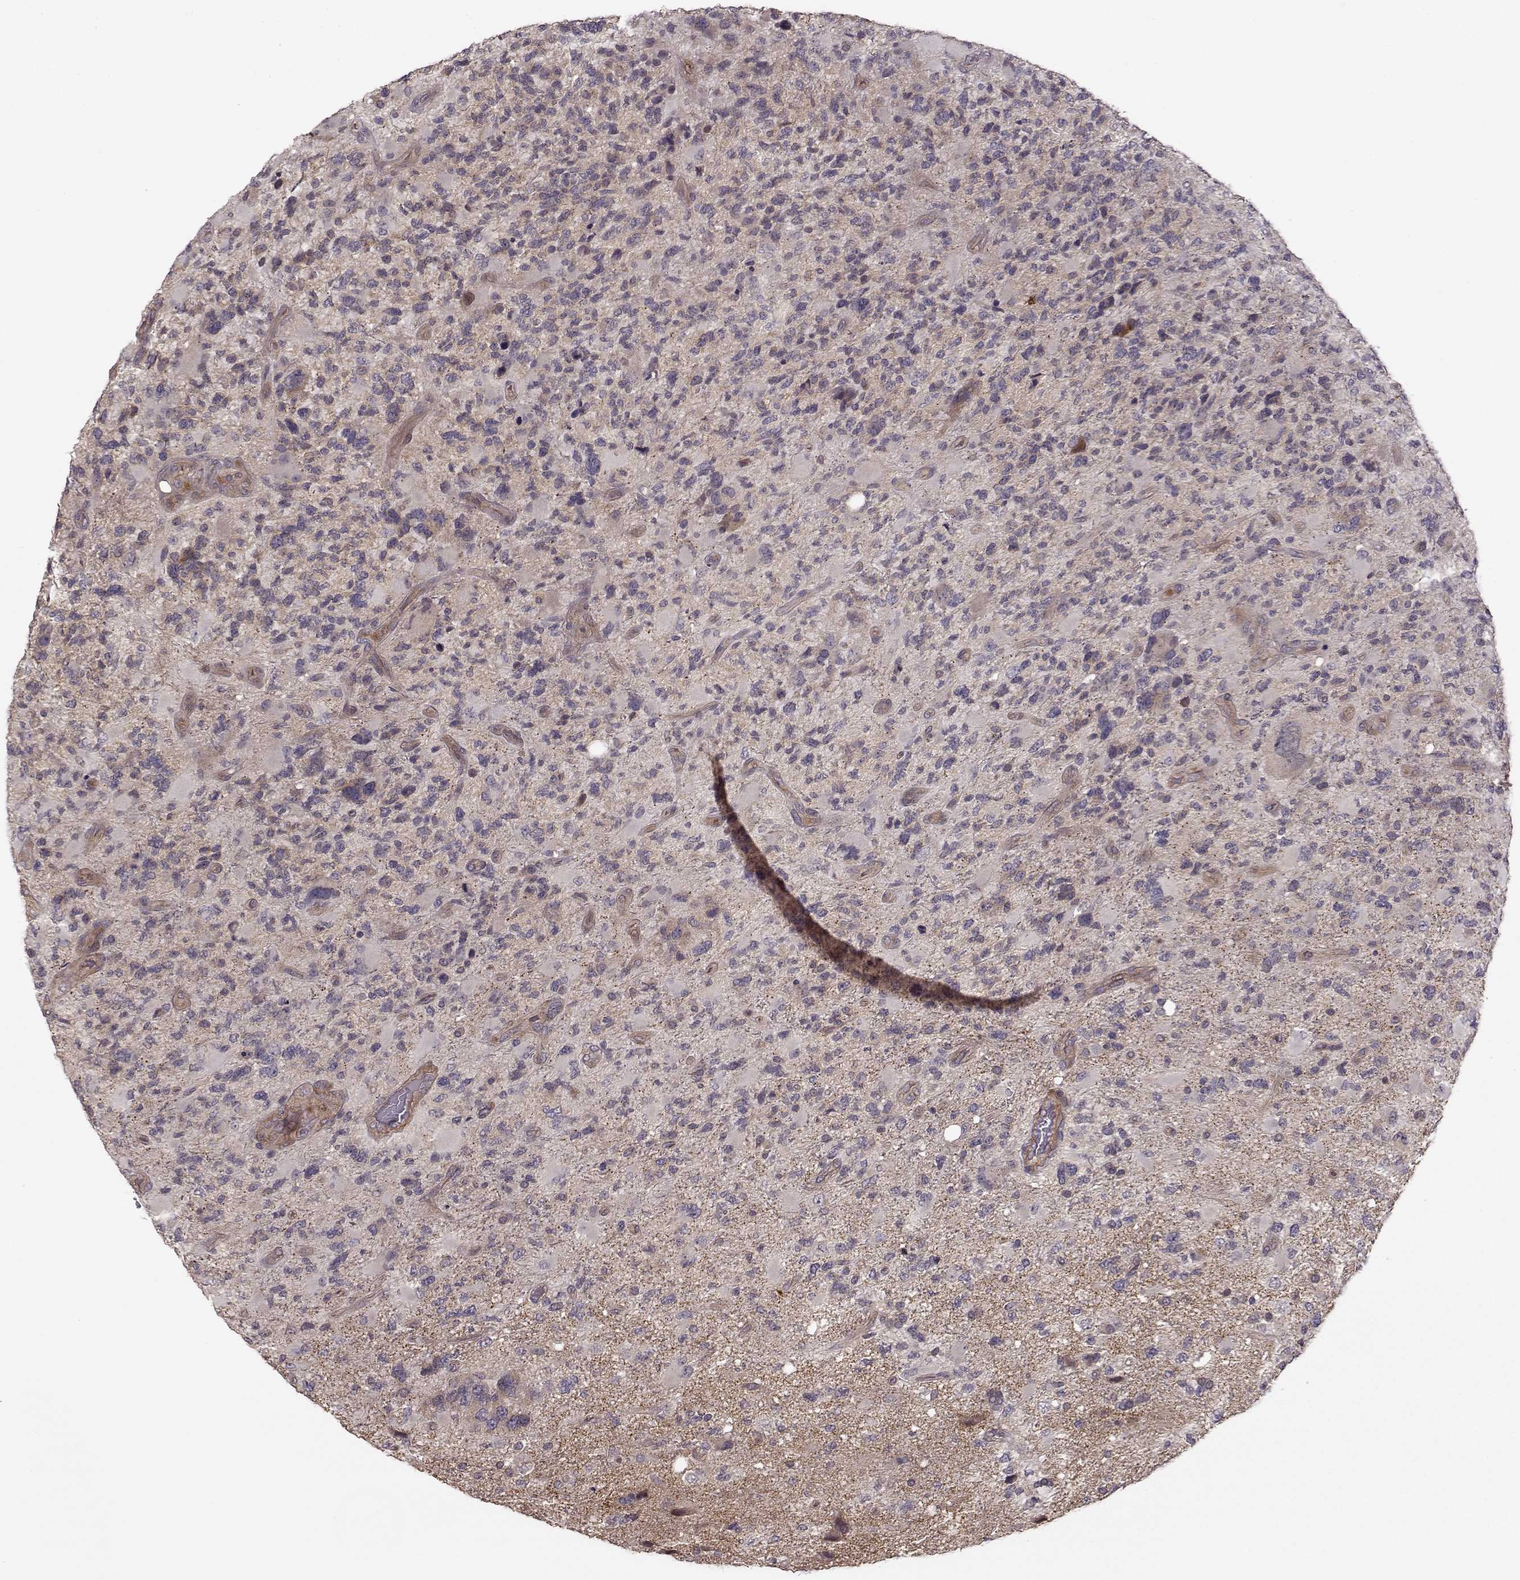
{"staining": {"intensity": "negative", "quantity": "none", "location": "none"}, "tissue": "glioma", "cell_type": "Tumor cells", "image_type": "cancer", "snomed": [{"axis": "morphology", "description": "Glioma, malignant, High grade"}, {"axis": "topography", "description": "Brain"}], "caption": "This is an IHC image of glioma. There is no expression in tumor cells.", "gene": "SLAIN2", "patient": {"sex": "female", "age": 71}}